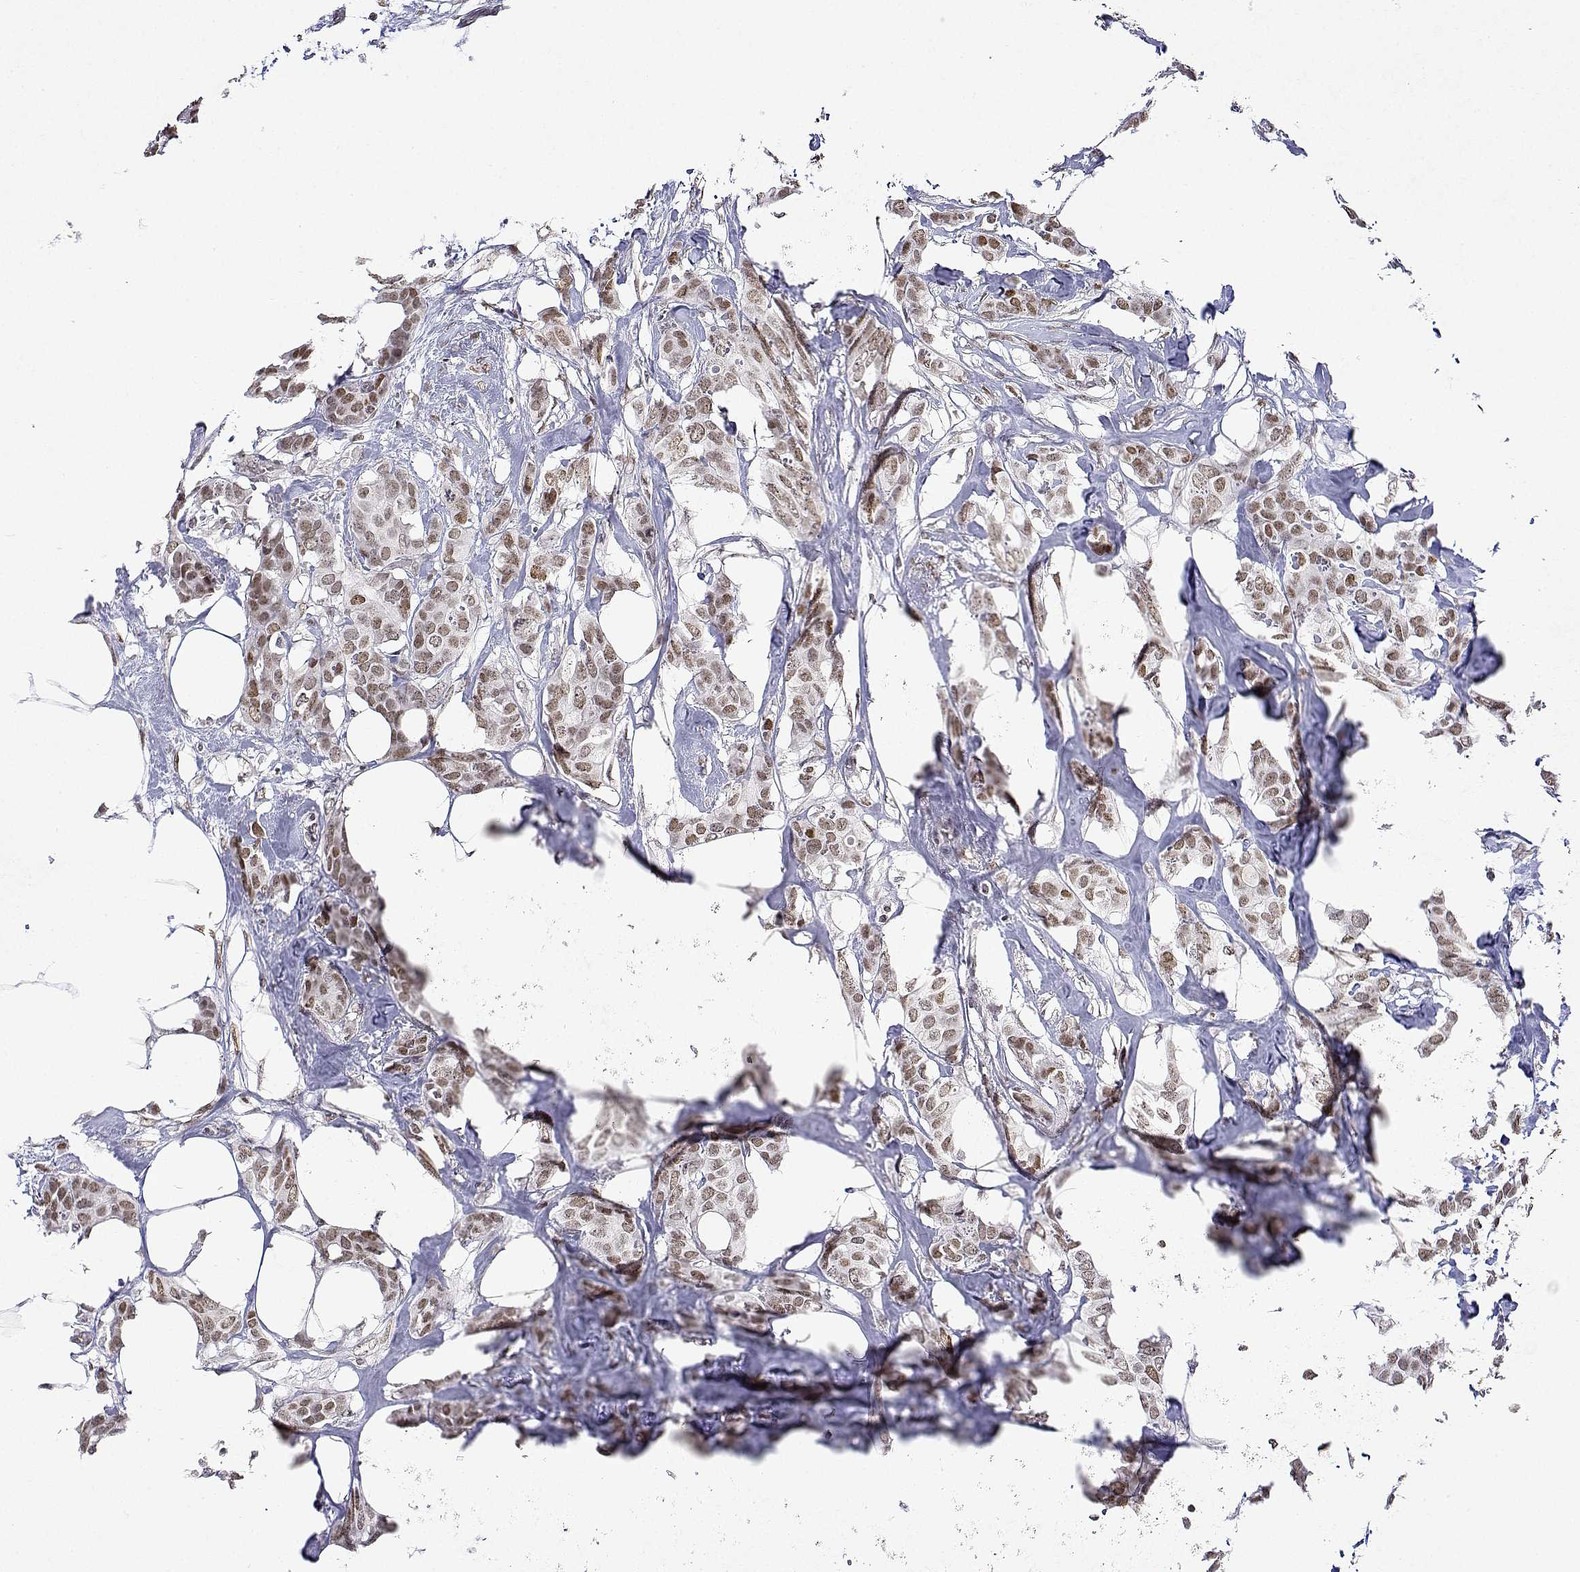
{"staining": {"intensity": "moderate", "quantity": ">75%", "location": "nuclear"}, "tissue": "breast cancer", "cell_type": "Tumor cells", "image_type": "cancer", "snomed": [{"axis": "morphology", "description": "Duct carcinoma"}, {"axis": "topography", "description": "Breast"}], "caption": "A brown stain shows moderate nuclear staining of a protein in breast intraductal carcinoma tumor cells.", "gene": "XPC", "patient": {"sex": "female", "age": 62}}